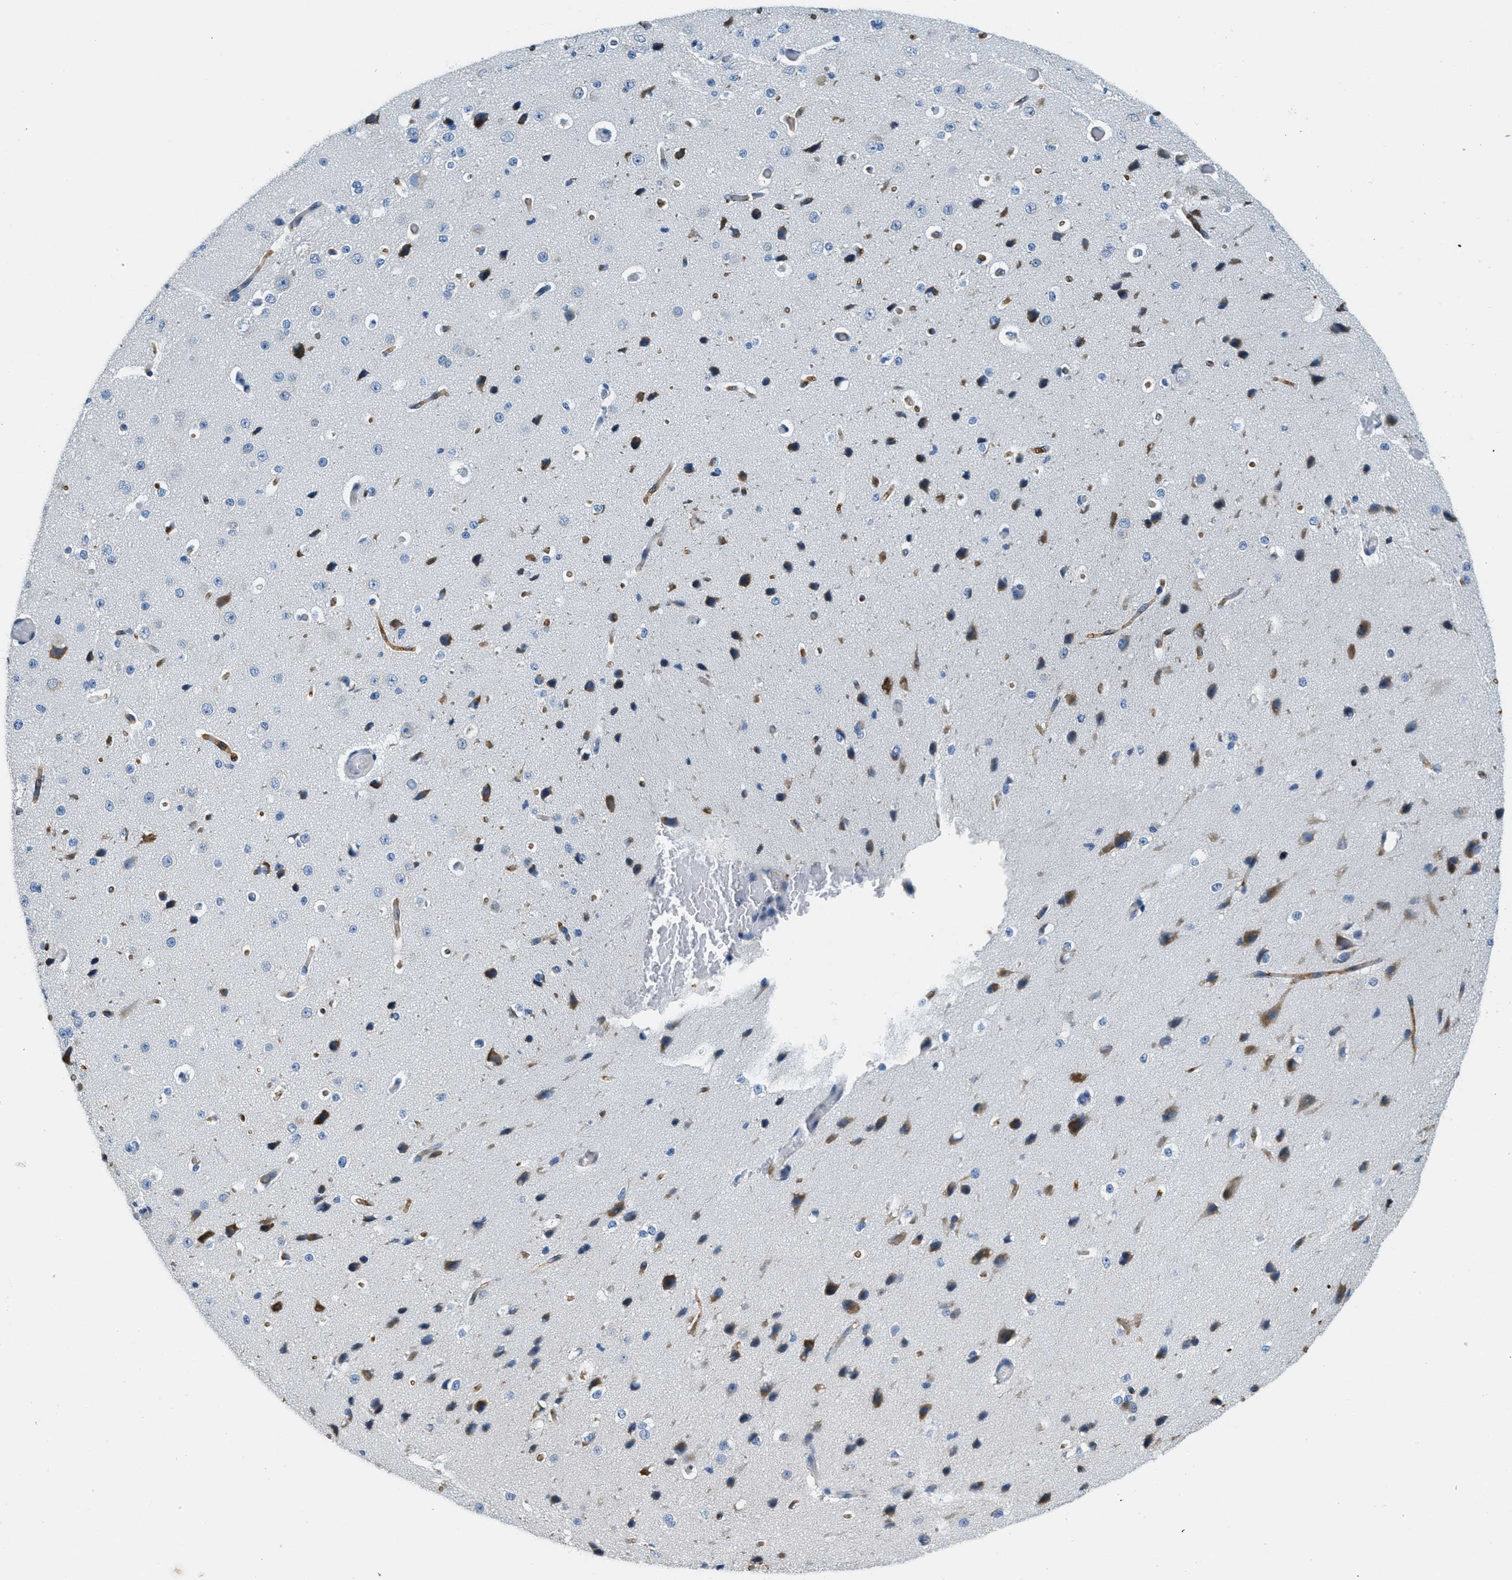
{"staining": {"intensity": "strong", "quantity": ">75%", "location": "cytoplasmic/membranous"}, "tissue": "cerebral cortex", "cell_type": "Endothelial cells", "image_type": "normal", "snomed": [{"axis": "morphology", "description": "Normal tissue, NOS"}, {"axis": "morphology", "description": "Developmental malformation"}, {"axis": "topography", "description": "Cerebral cortex"}], "caption": "Benign cerebral cortex was stained to show a protein in brown. There is high levels of strong cytoplasmic/membranous expression in approximately >75% of endothelial cells.", "gene": "CA4", "patient": {"sex": "female", "age": 30}}